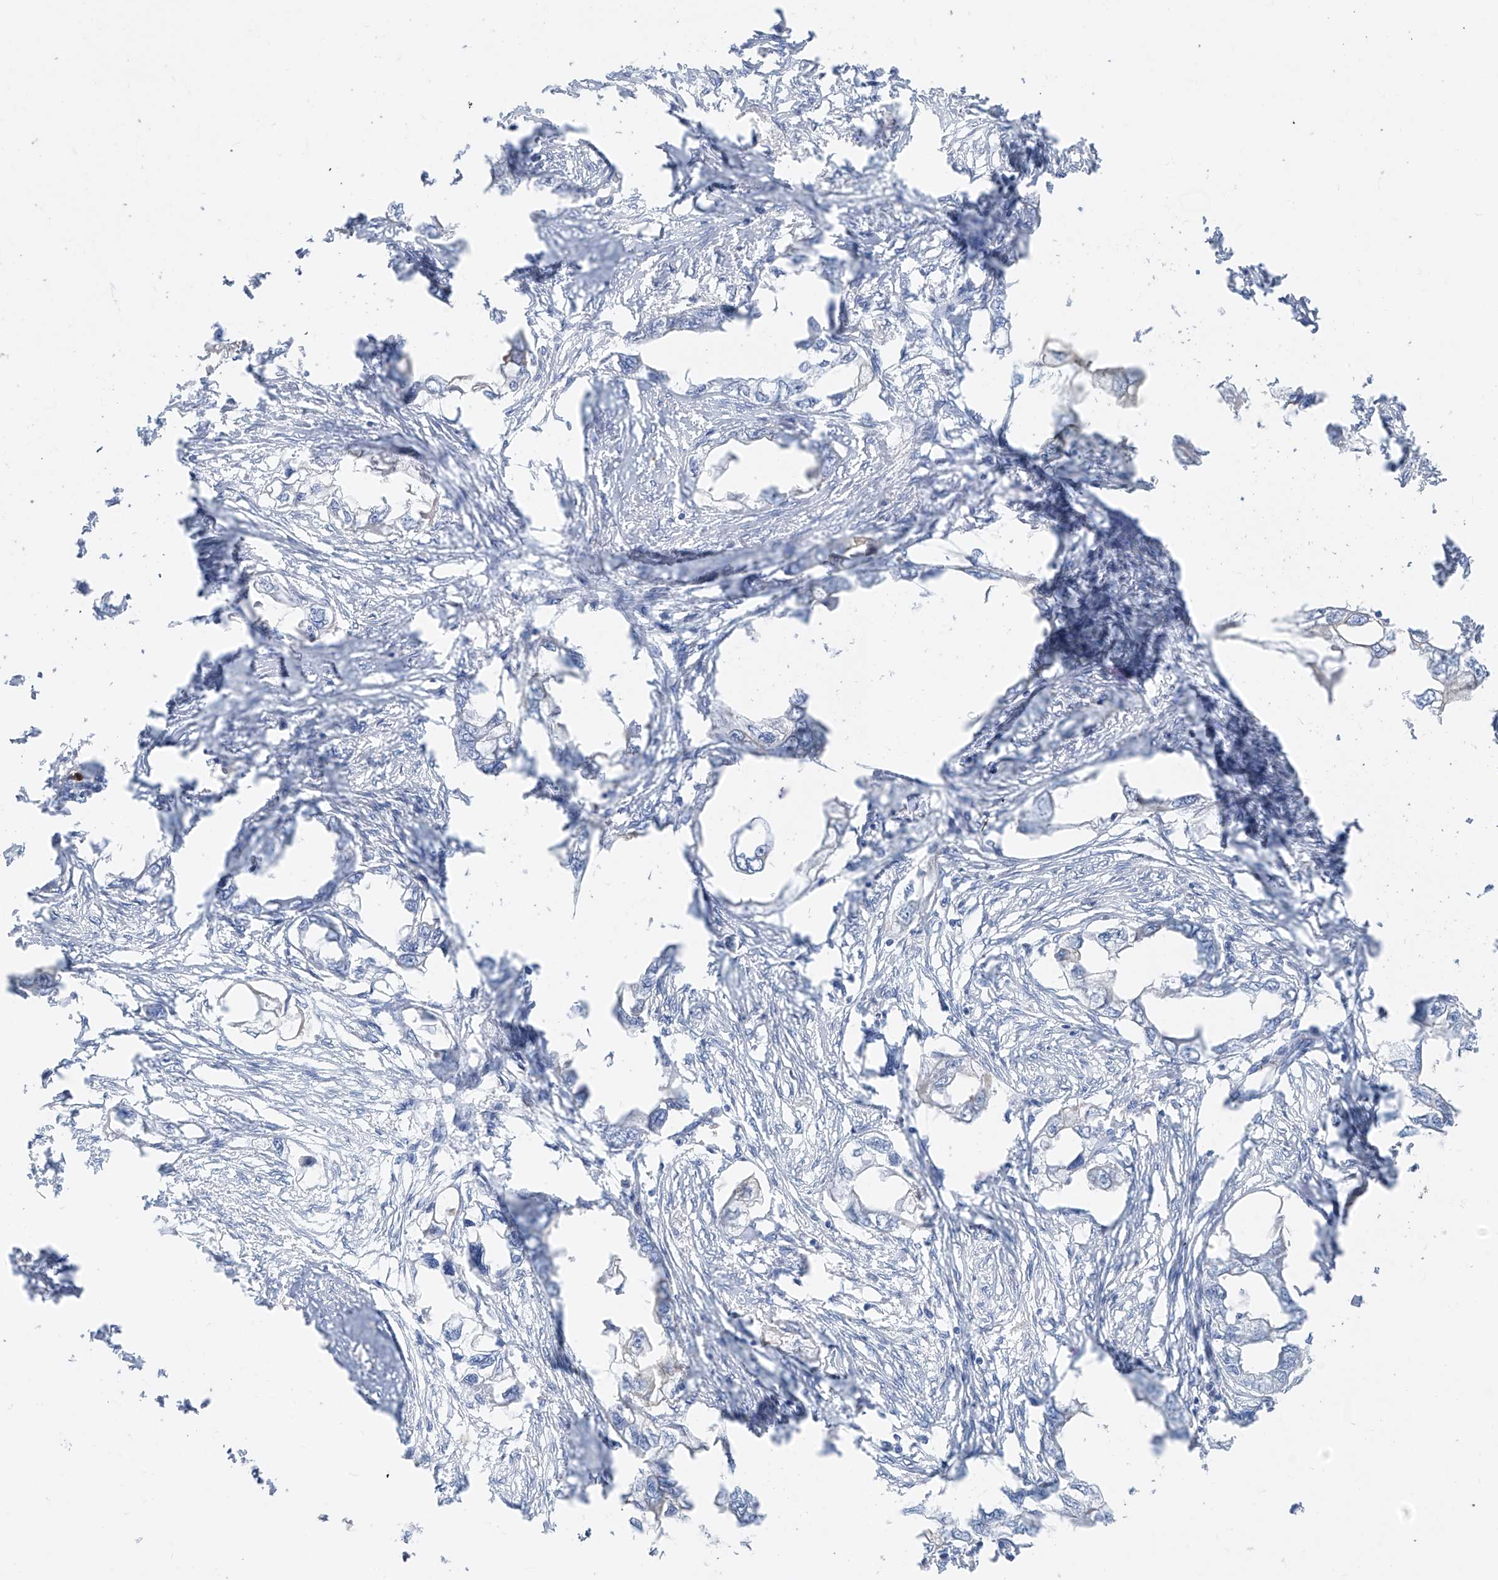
{"staining": {"intensity": "negative", "quantity": "none", "location": "none"}, "tissue": "endometrial cancer", "cell_type": "Tumor cells", "image_type": "cancer", "snomed": [{"axis": "morphology", "description": "Adenocarcinoma, NOS"}, {"axis": "morphology", "description": "Adenocarcinoma, metastatic, NOS"}, {"axis": "topography", "description": "Adipose tissue"}, {"axis": "topography", "description": "Endometrium"}], "caption": "Metastatic adenocarcinoma (endometrial) was stained to show a protein in brown. There is no significant staining in tumor cells.", "gene": "PAFAH1B3", "patient": {"sex": "female", "age": 67}}